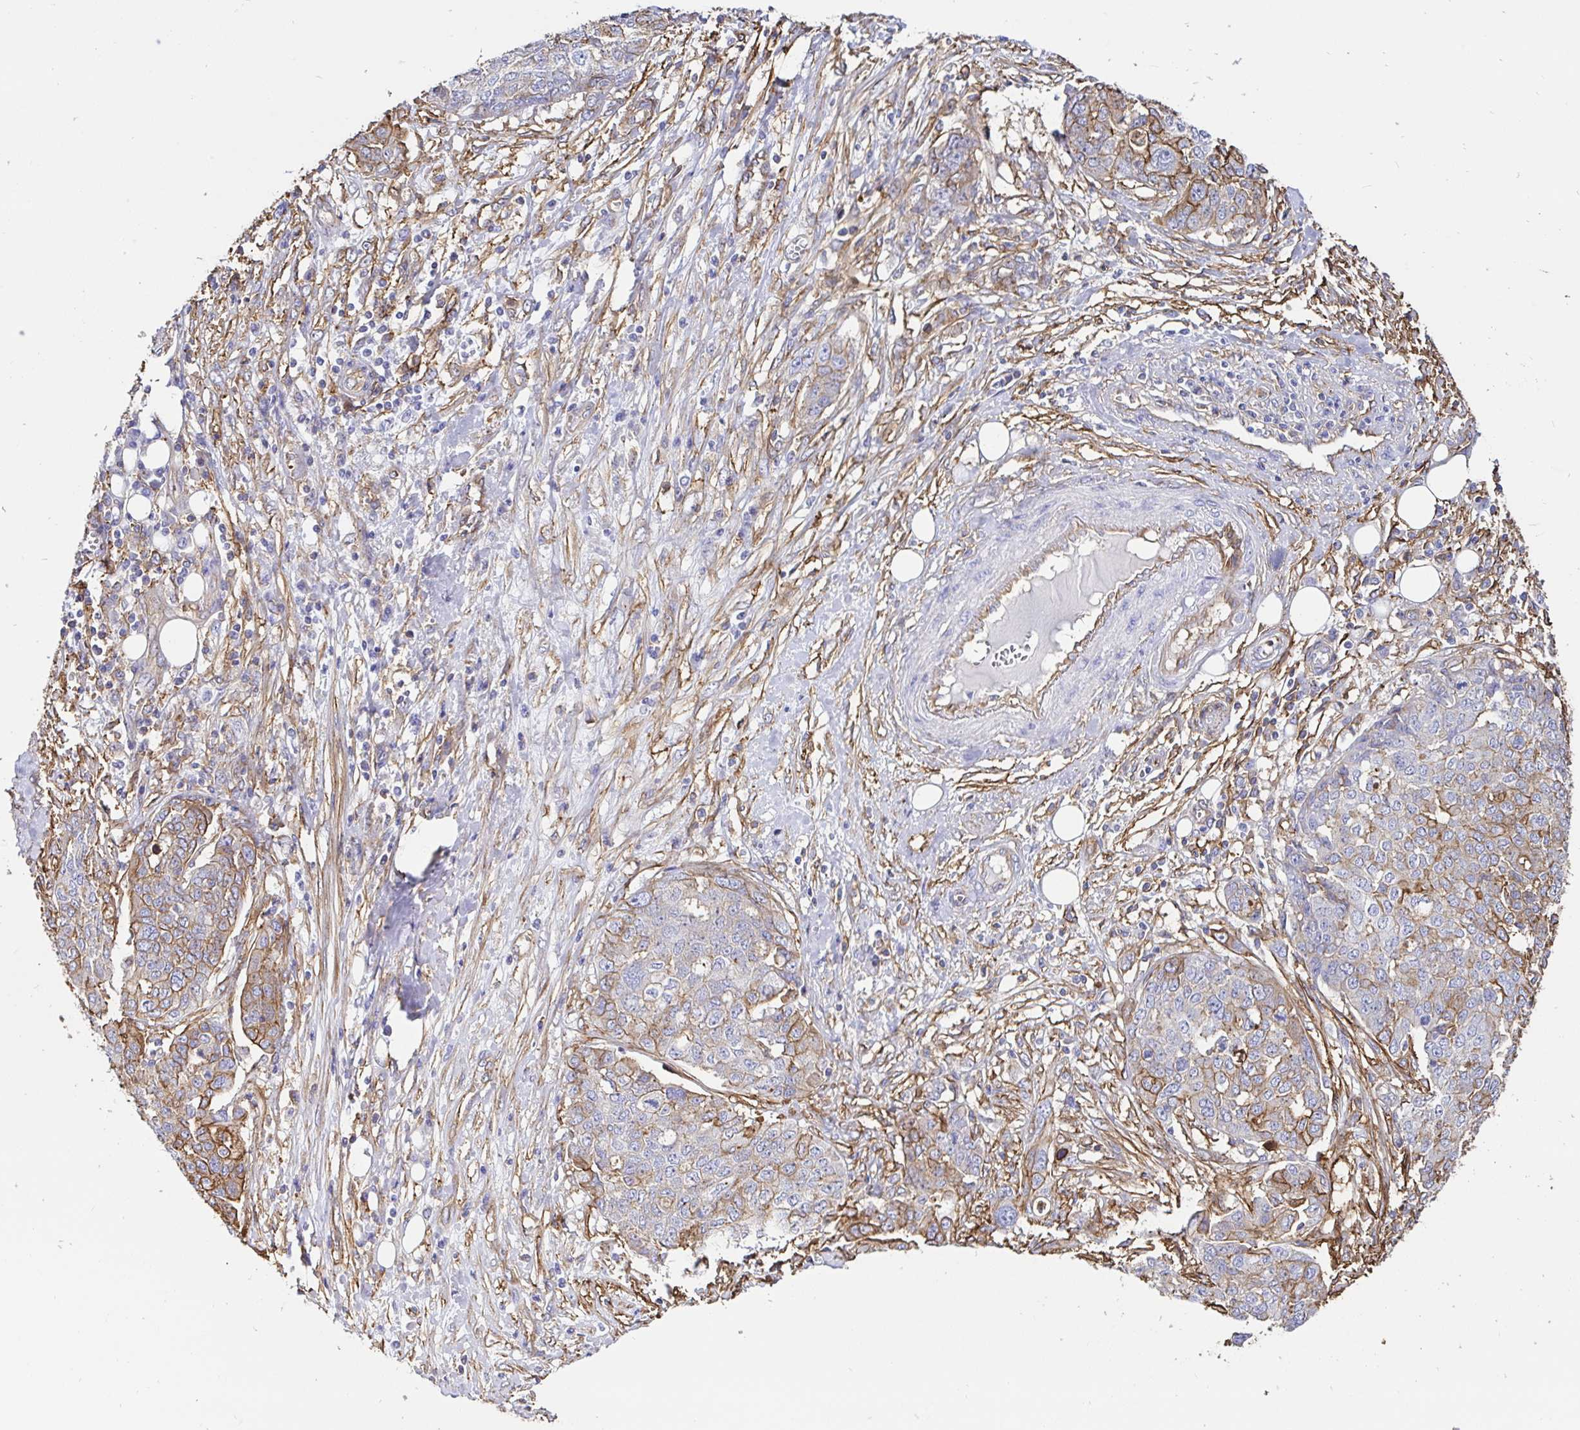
{"staining": {"intensity": "moderate", "quantity": "25%-75%", "location": "cytoplasmic/membranous"}, "tissue": "ovarian cancer", "cell_type": "Tumor cells", "image_type": "cancer", "snomed": [{"axis": "morphology", "description": "Cystadenocarcinoma, serous, NOS"}, {"axis": "topography", "description": "Soft tissue"}, {"axis": "topography", "description": "Ovary"}], "caption": "Human ovarian cancer (serous cystadenocarcinoma) stained with a brown dye exhibits moderate cytoplasmic/membranous positive expression in about 25%-75% of tumor cells.", "gene": "ANXA2", "patient": {"sex": "female", "age": 57}}